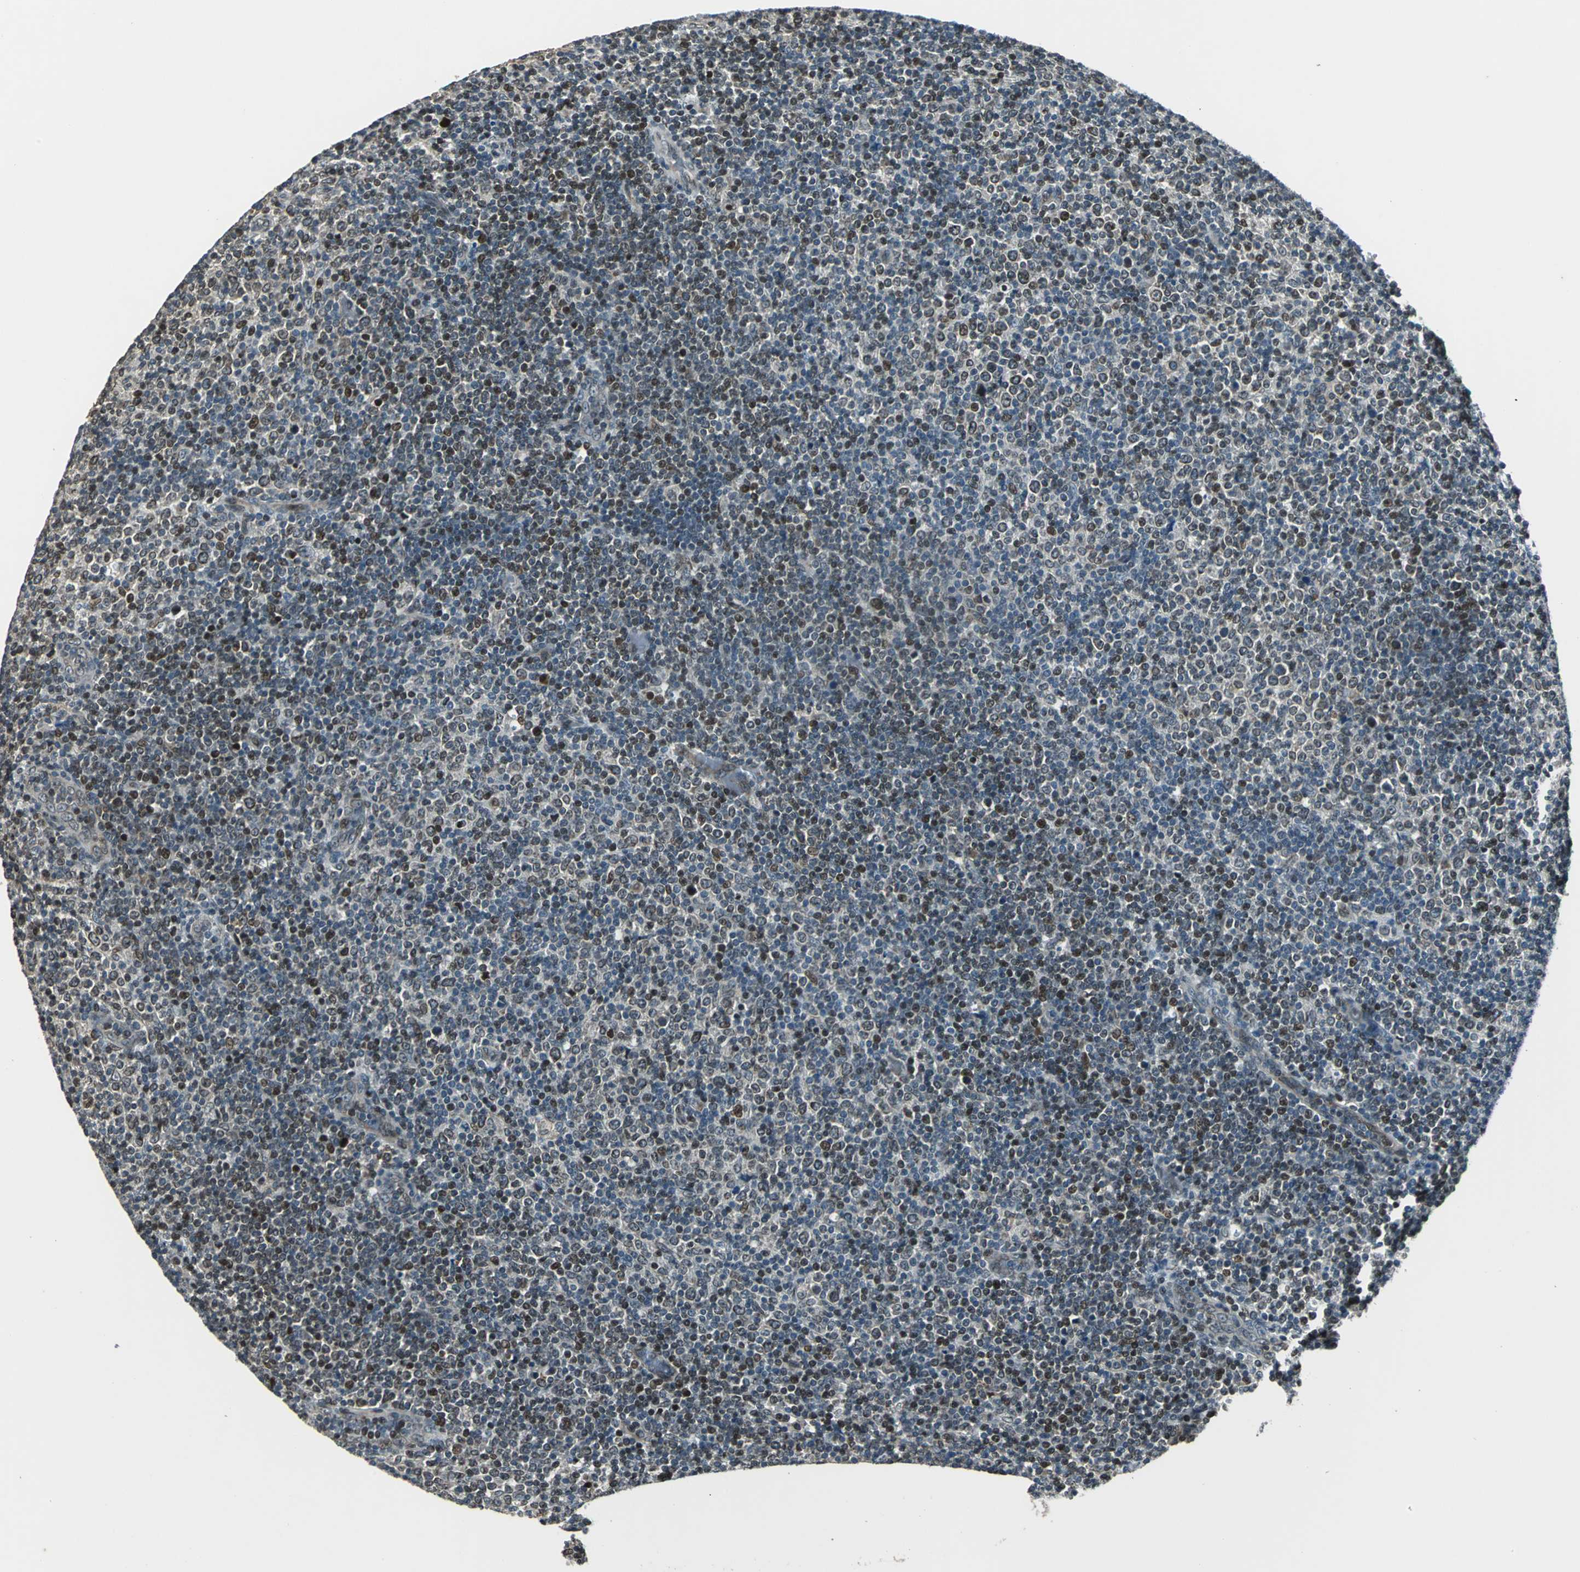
{"staining": {"intensity": "moderate", "quantity": "25%-75%", "location": "cytoplasmic/membranous,nuclear"}, "tissue": "lymphoma", "cell_type": "Tumor cells", "image_type": "cancer", "snomed": [{"axis": "morphology", "description": "Malignant lymphoma, non-Hodgkin's type, Low grade"}, {"axis": "topography", "description": "Lymph node"}], "caption": "IHC of human malignant lymphoma, non-Hodgkin's type (low-grade) displays medium levels of moderate cytoplasmic/membranous and nuclear positivity in about 25%-75% of tumor cells.", "gene": "BRIP1", "patient": {"sex": "male", "age": 70}}